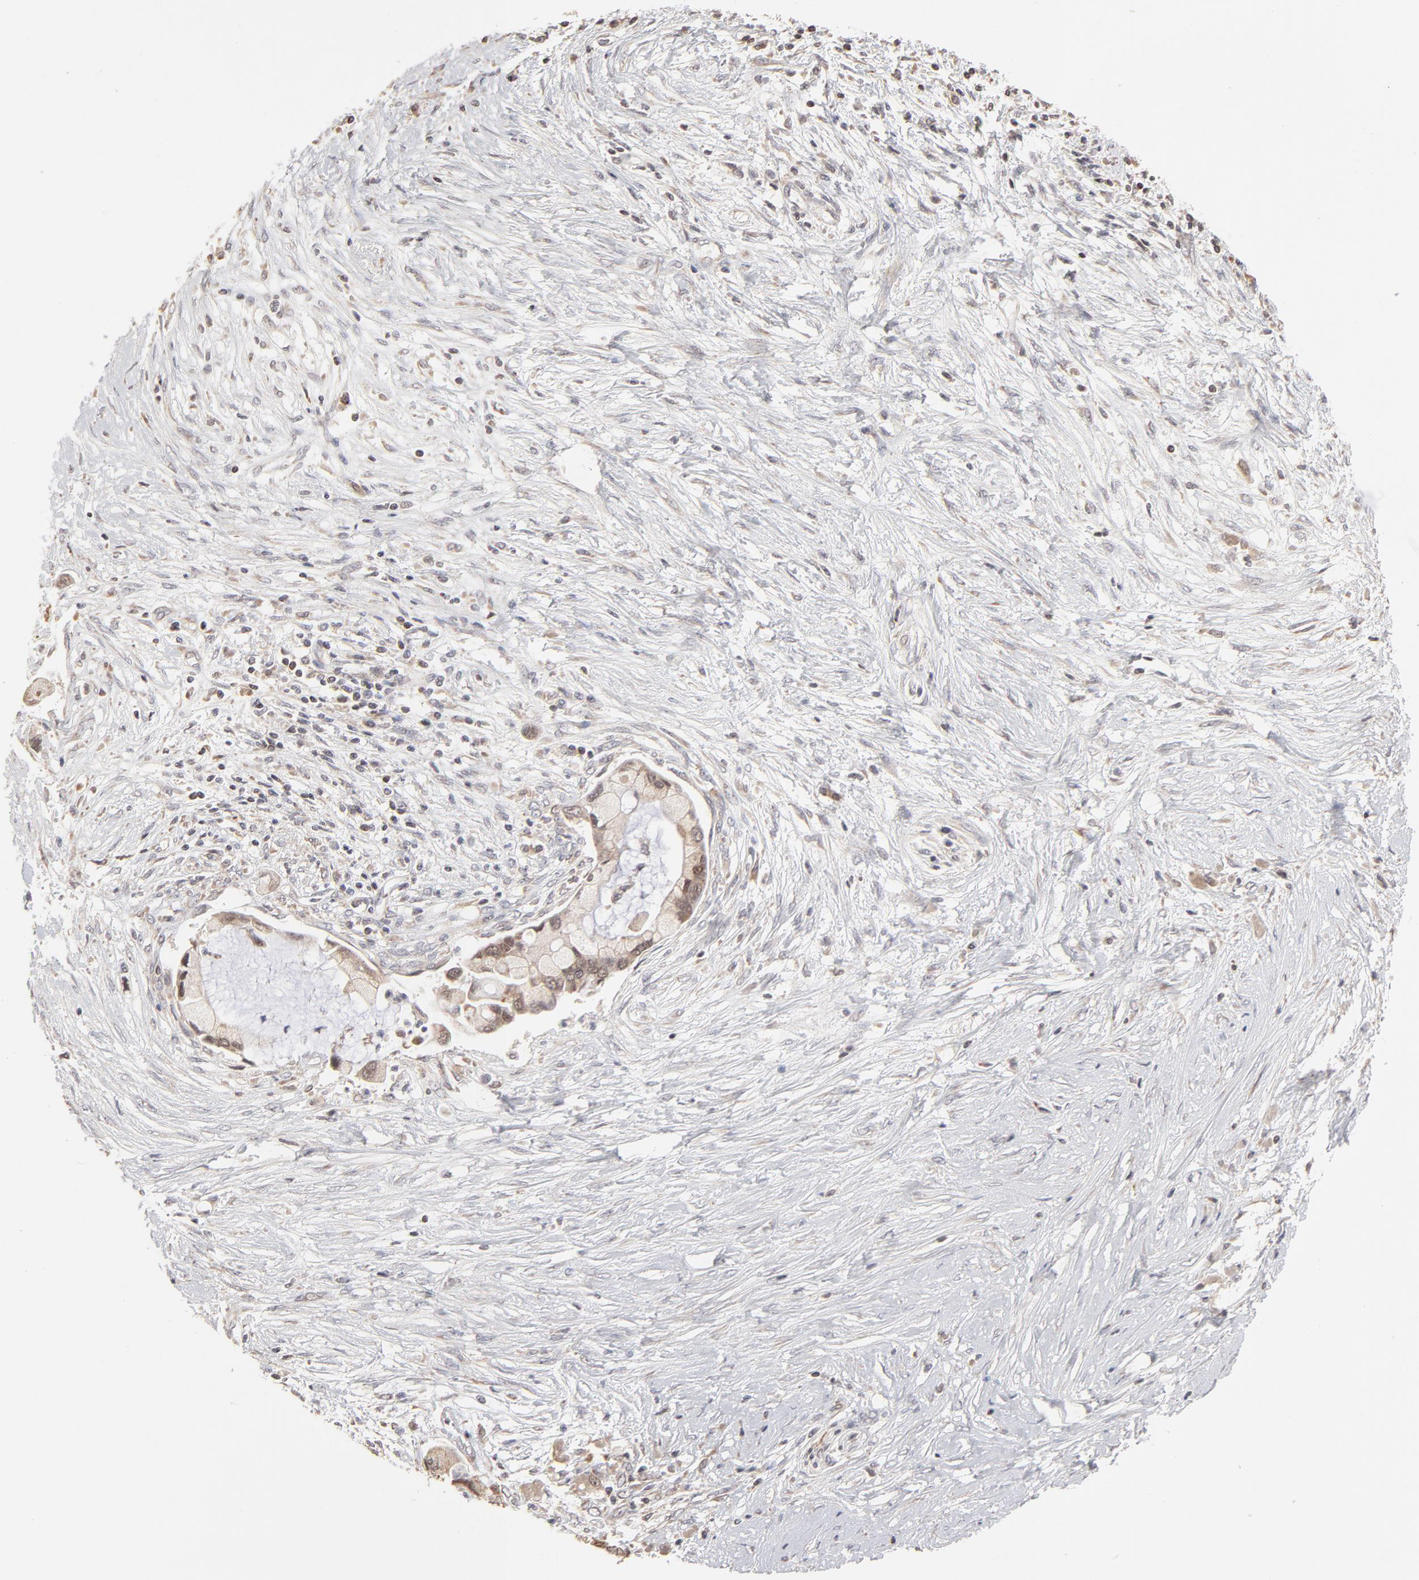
{"staining": {"intensity": "weak", "quantity": ">75%", "location": "cytoplasmic/membranous"}, "tissue": "pancreatic cancer", "cell_type": "Tumor cells", "image_type": "cancer", "snomed": [{"axis": "morphology", "description": "Adenocarcinoma, NOS"}, {"axis": "topography", "description": "Pancreas"}], "caption": "Immunohistochemistry image of pancreatic cancer (adenocarcinoma) stained for a protein (brown), which demonstrates low levels of weak cytoplasmic/membranous positivity in approximately >75% of tumor cells.", "gene": "ARIH1", "patient": {"sex": "female", "age": 59}}